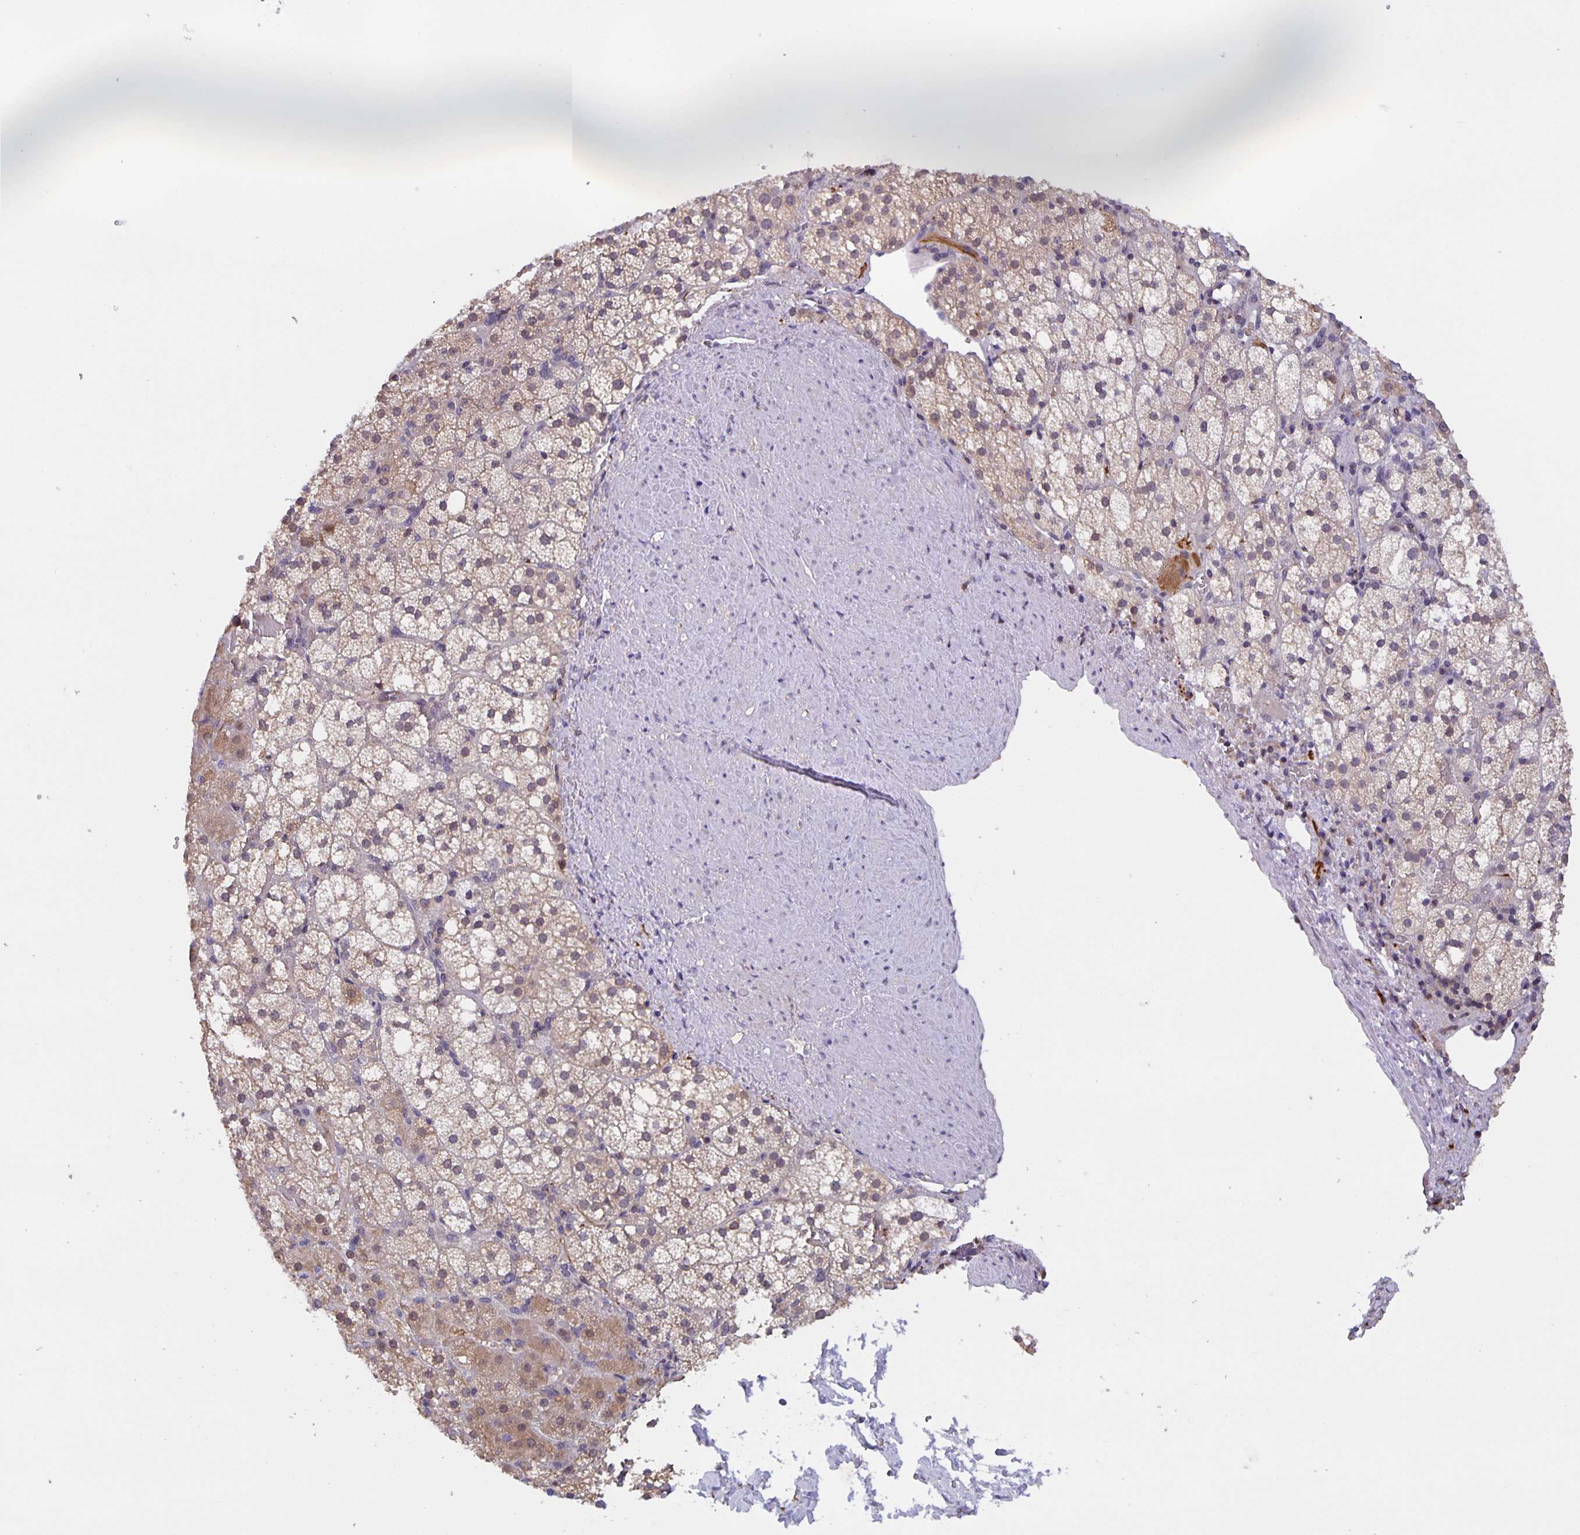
{"staining": {"intensity": "weak", "quantity": "<25%", "location": "cytoplasmic/membranous"}, "tissue": "adrenal gland", "cell_type": "Glandular cells", "image_type": "normal", "snomed": [{"axis": "morphology", "description": "Normal tissue, NOS"}, {"axis": "topography", "description": "Adrenal gland"}], "caption": "The histopathology image displays no significant expression in glandular cells of adrenal gland. Brightfield microscopy of immunohistochemistry (IHC) stained with DAB (3,3'-diaminobenzidine) (brown) and hematoxylin (blue), captured at high magnification.", "gene": "MARCHF6", "patient": {"sex": "male", "age": 53}}